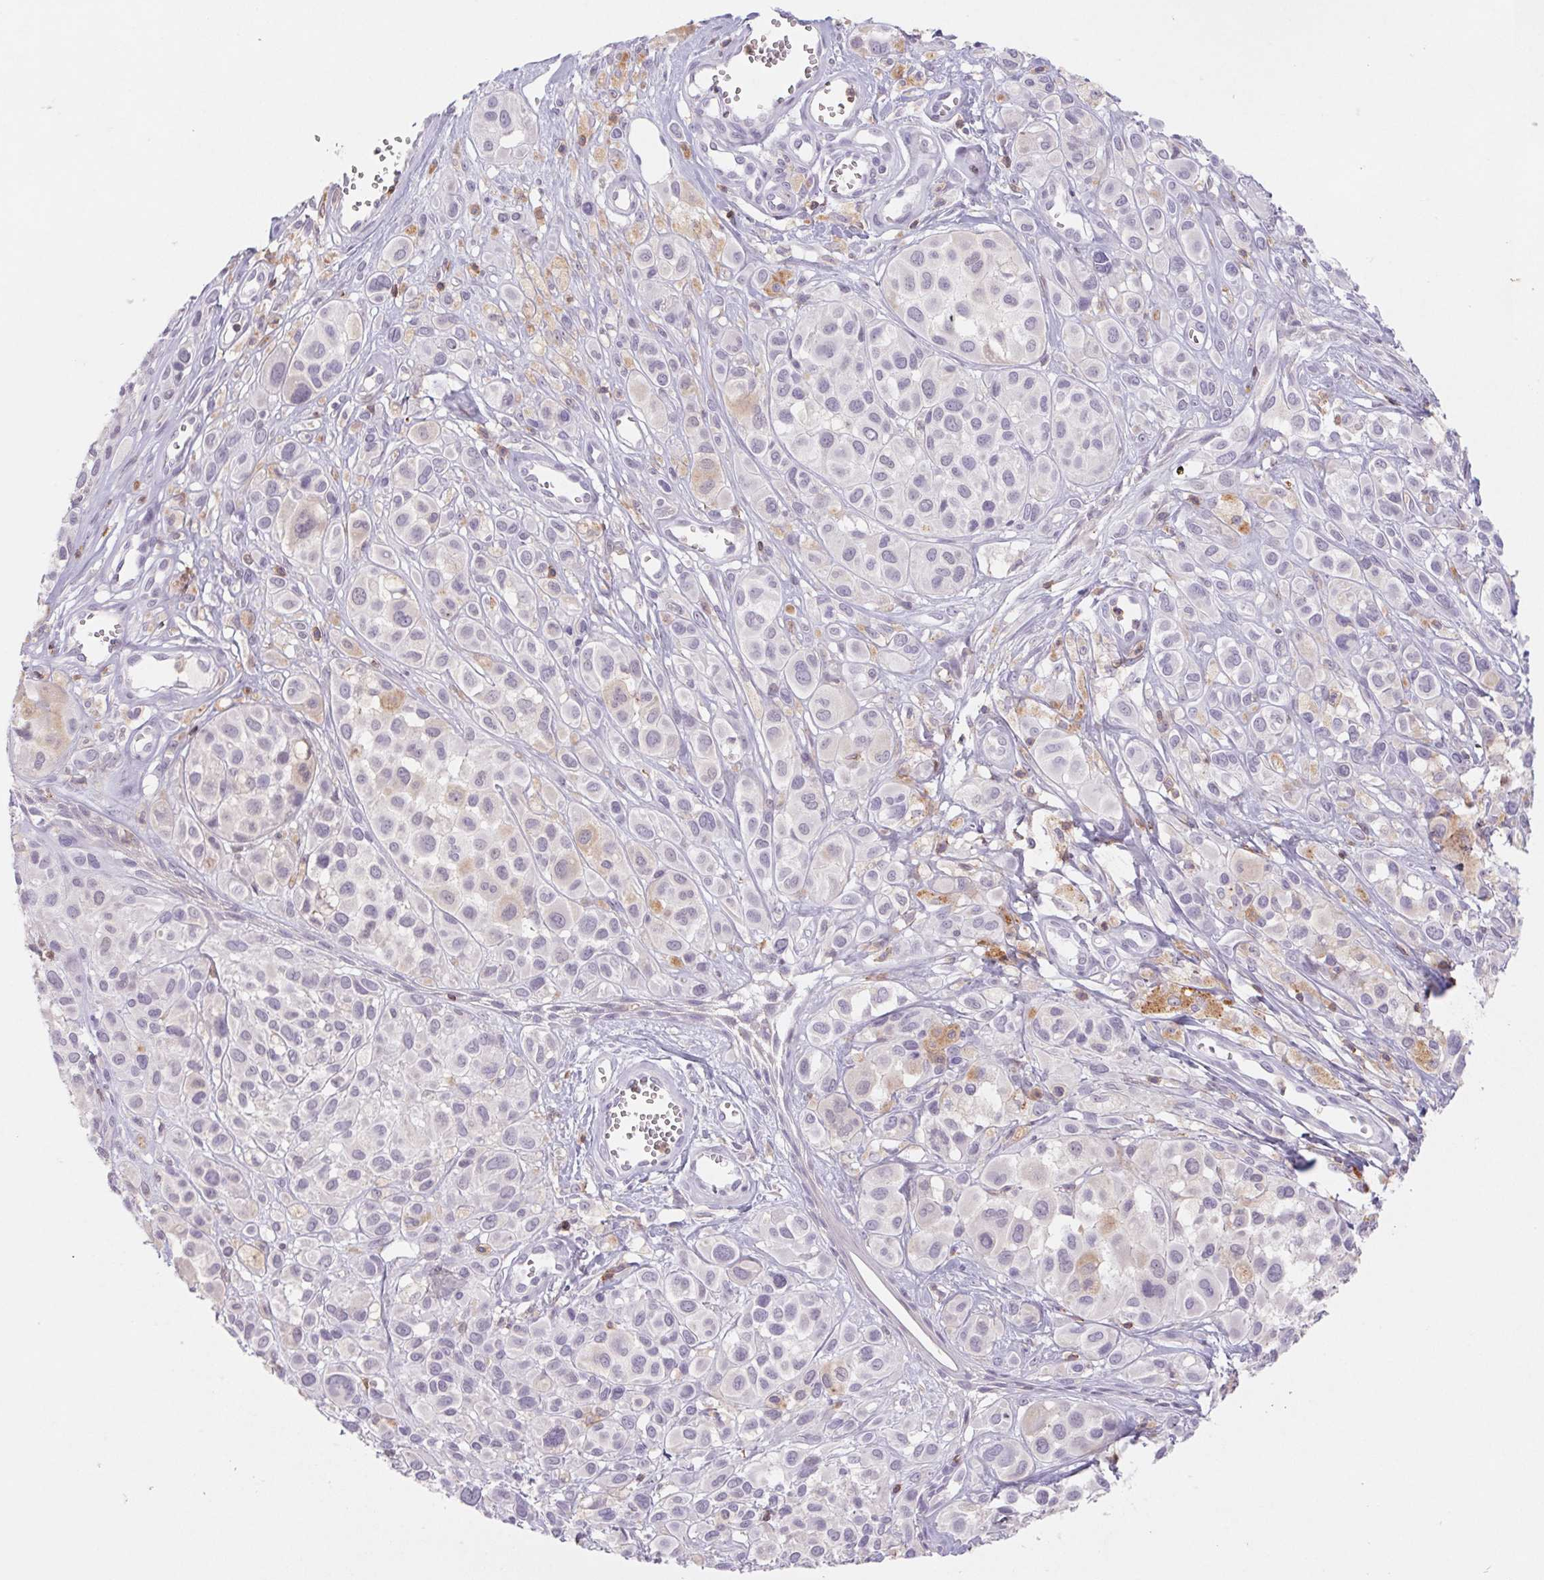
{"staining": {"intensity": "negative", "quantity": "none", "location": "none"}, "tissue": "melanoma", "cell_type": "Tumor cells", "image_type": "cancer", "snomed": [{"axis": "morphology", "description": "Malignant melanoma, NOS"}, {"axis": "topography", "description": "Skin"}], "caption": "Immunohistochemical staining of melanoma displays no significant positivity in tumor cells.", "gene": "KIF26A", "patient": {"sex": "male", "age": 77}}